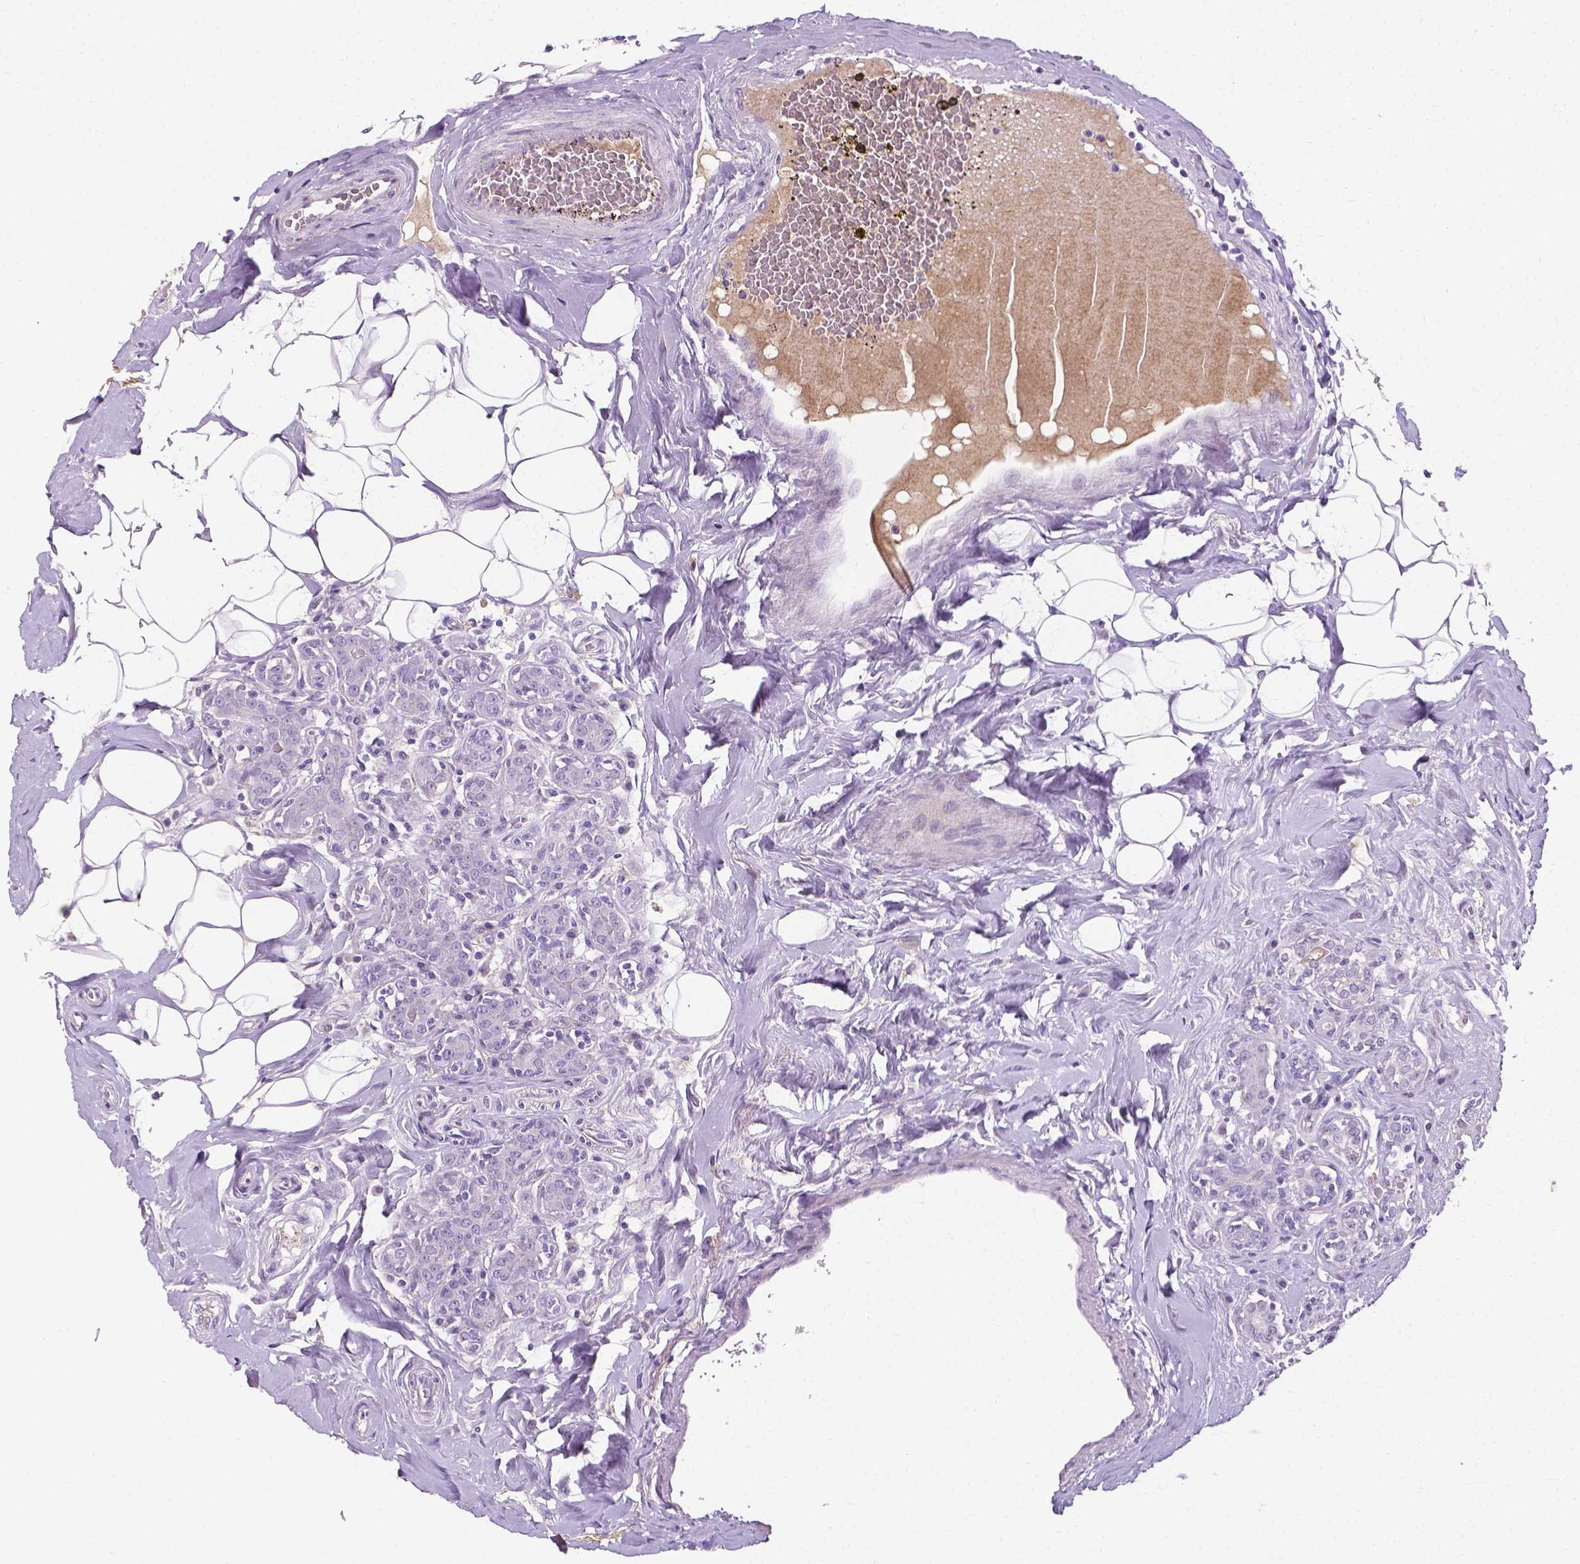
{"staining": {"intensity": "negative", "quantity": "none", "location": "none"}, "tissue": "breast cancer", "cell_type": "Tumor cells", "image_type": "cancer", "snomed": [{"axis": "morphology", "description": "Normal tissue, NOS"}, {"axis": "morphology", "description": "Duct carcinoma"}, {"axis": "topography", "description": "Breast"}], "caption": "Immunohistochemical staining of human breast cancer displays no significant positivity in tumor cells.", "gene": "APOE", "patient": {"sex": "female", "age": 43}}